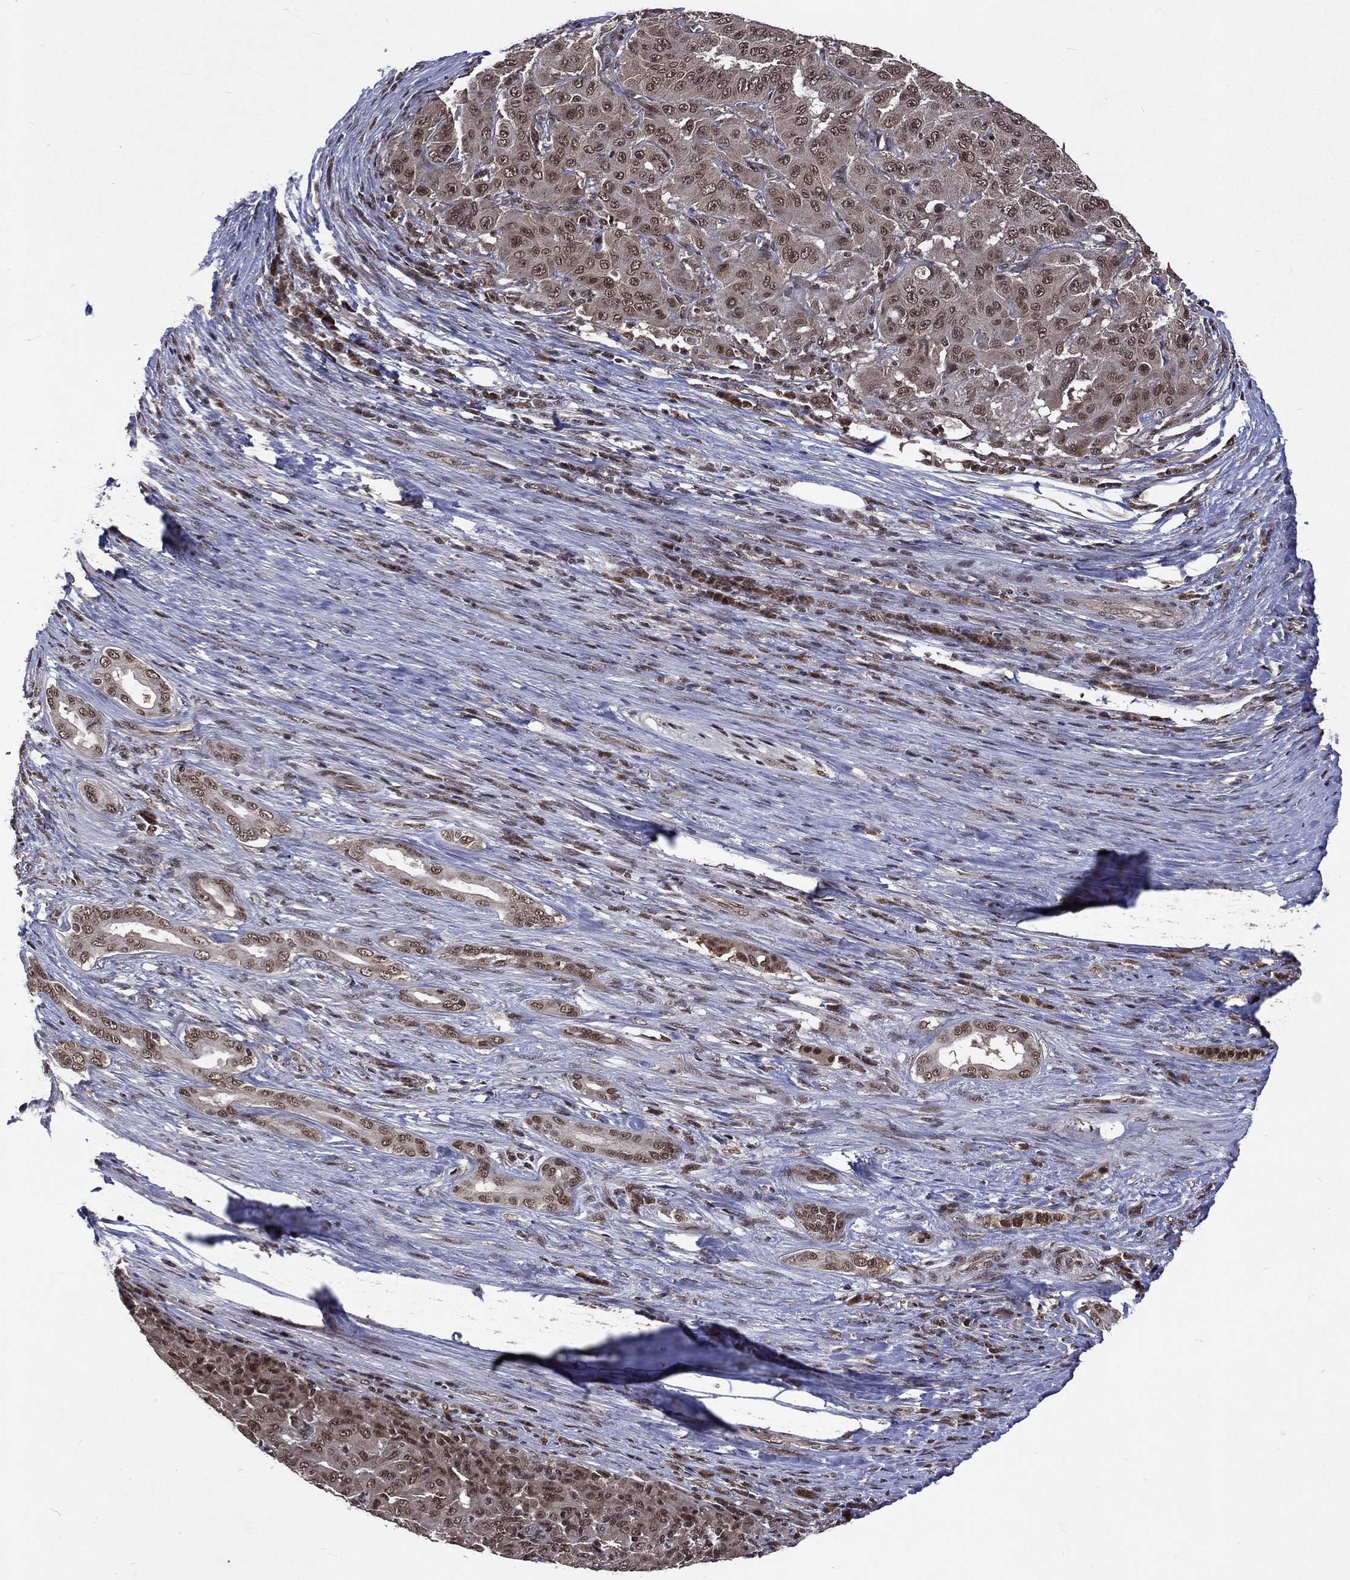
{"staining": {"intensity": "moderate", "quantity": ">75%", "location": "nuclear"}, "tissue": "pancreatic cancer", "cell_type": "Tumor cells", "image_type": "cancer", "snomed": [{"axis": "morphology", "description": "Adenocarcinoma, NOS"}, {"axis": "topography", "description": "Pancreas"}], "caption": "Adenocarcinoma (pancreatic) was stained to show a protein in brown. There is medium levels of moderate nuclear positivity in approximately >75% of tumor cells. (DAB = brown stain, brightfield microscopy at high magnification).", "gene": "DMAP1", "patient": {"sex": "male", "age": 63}}